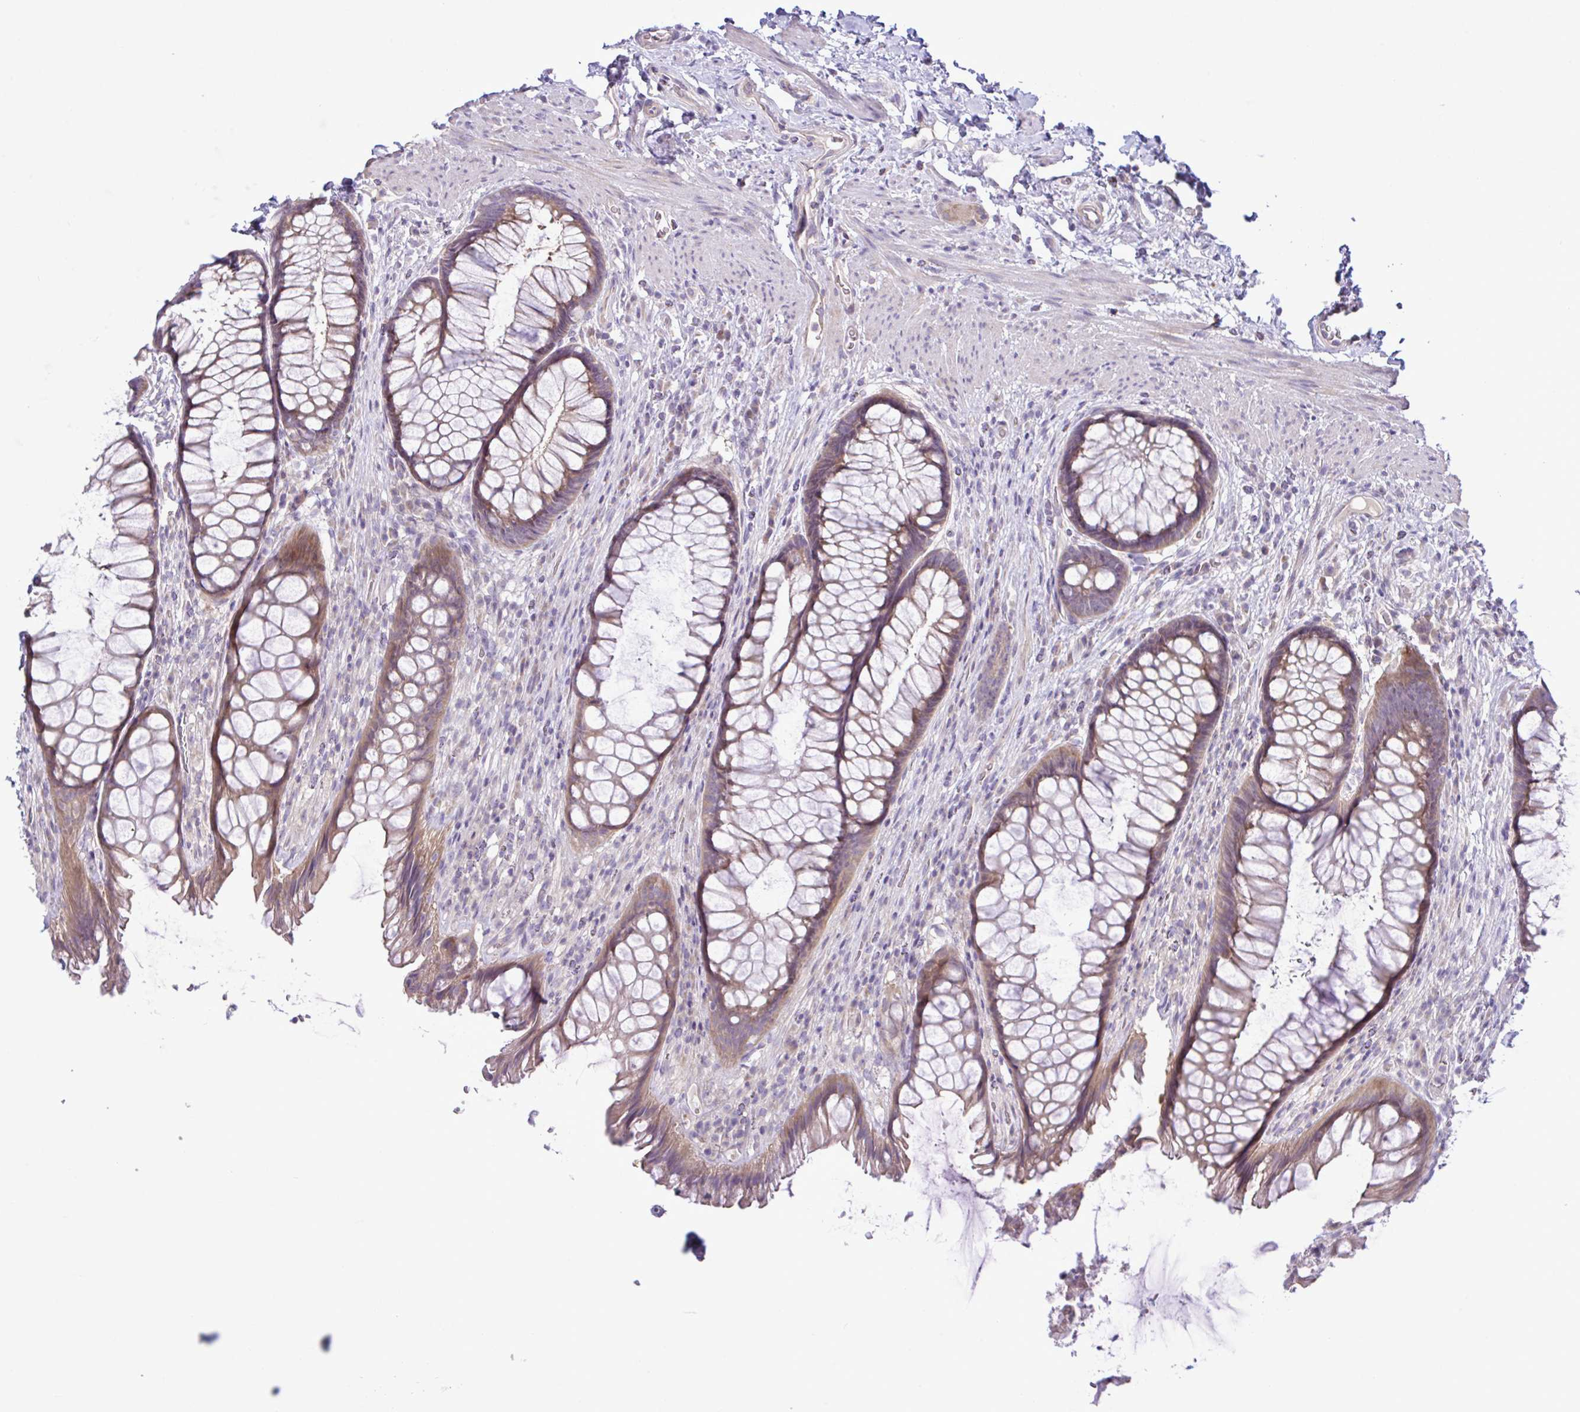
{"staining": {"intensity": "moderate", "quantity": ">75%", "location": "cytoplasmic/membranous"}, "tissue": "rectum", "cell_type": "Glandular cells", "image_type": "normal", "snomed": [{"axis": "morphology", "description": "Normal tissue, NOS"}, {"axis": "topography", "description": "Rectum"}], "caption": "Unremarkable rectum reveals moderate cytoplasmic/membranous positivity in about >75% of glandular cells, visualized by immunohistochemistry.", "gene": "SYNPO2L", "patient": {"sex": "male", "age": 53}}